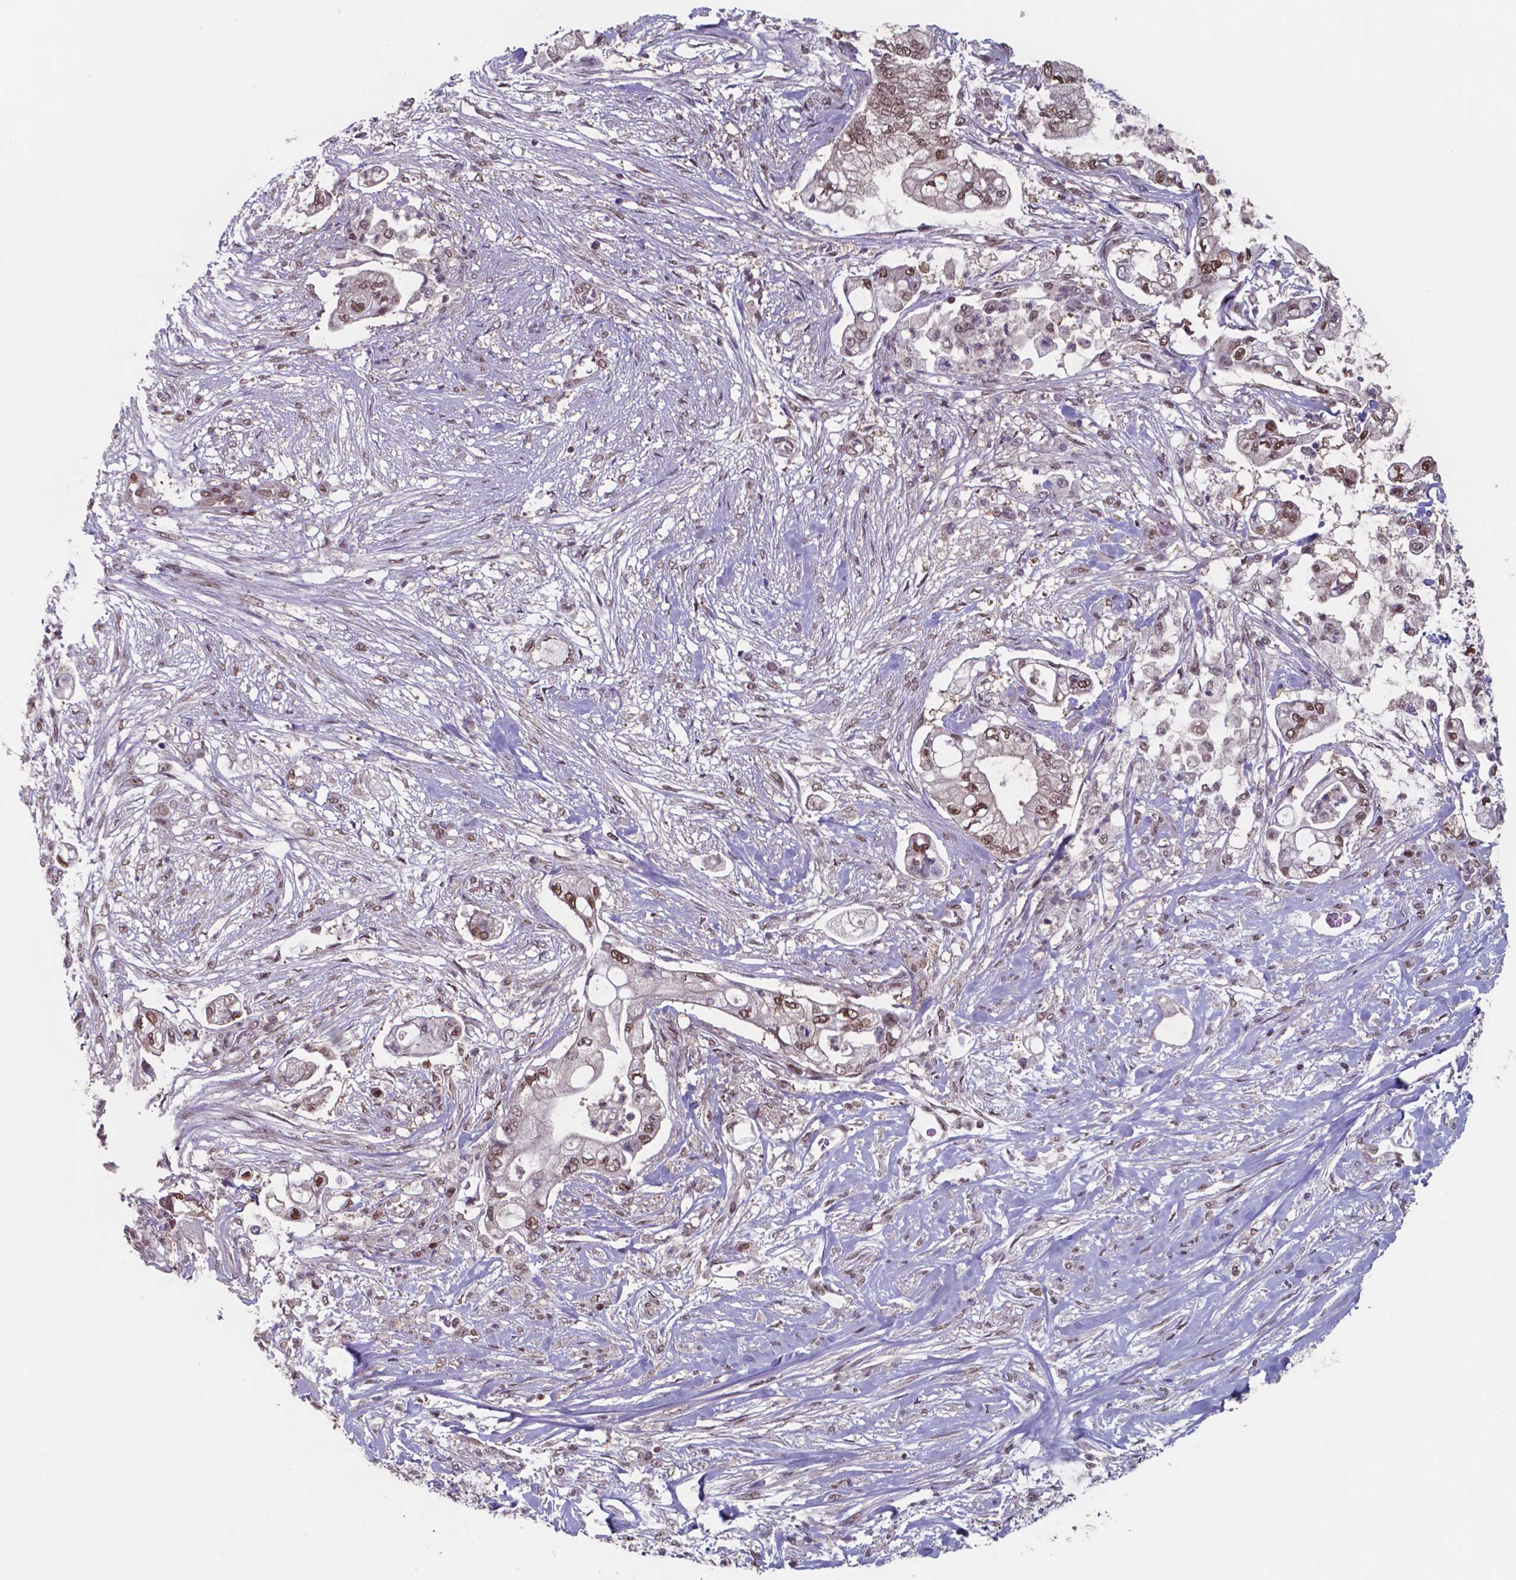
{"staining": {"intensity": "weak", "quantity": "25%-75%", "location": "nuclear"}, "tissue": "pancreatic cancer", "cell_type": "Tumor cells", "image_type": "cancer", "snomed": [{"axis": "morphology", "description": "Adenocarcinoma, NOS"}, {"axis": "topography", "description": "Pancreas"}], "caption": "Tumor cells display weak nuclear expression in about 25%-75% of cells in pancreatic cancer. The protein of interest is shown in brown color, while the nuclei are stained blue.", "gene": "UBA1", "patient": {"sex": "female", "age": 69}}